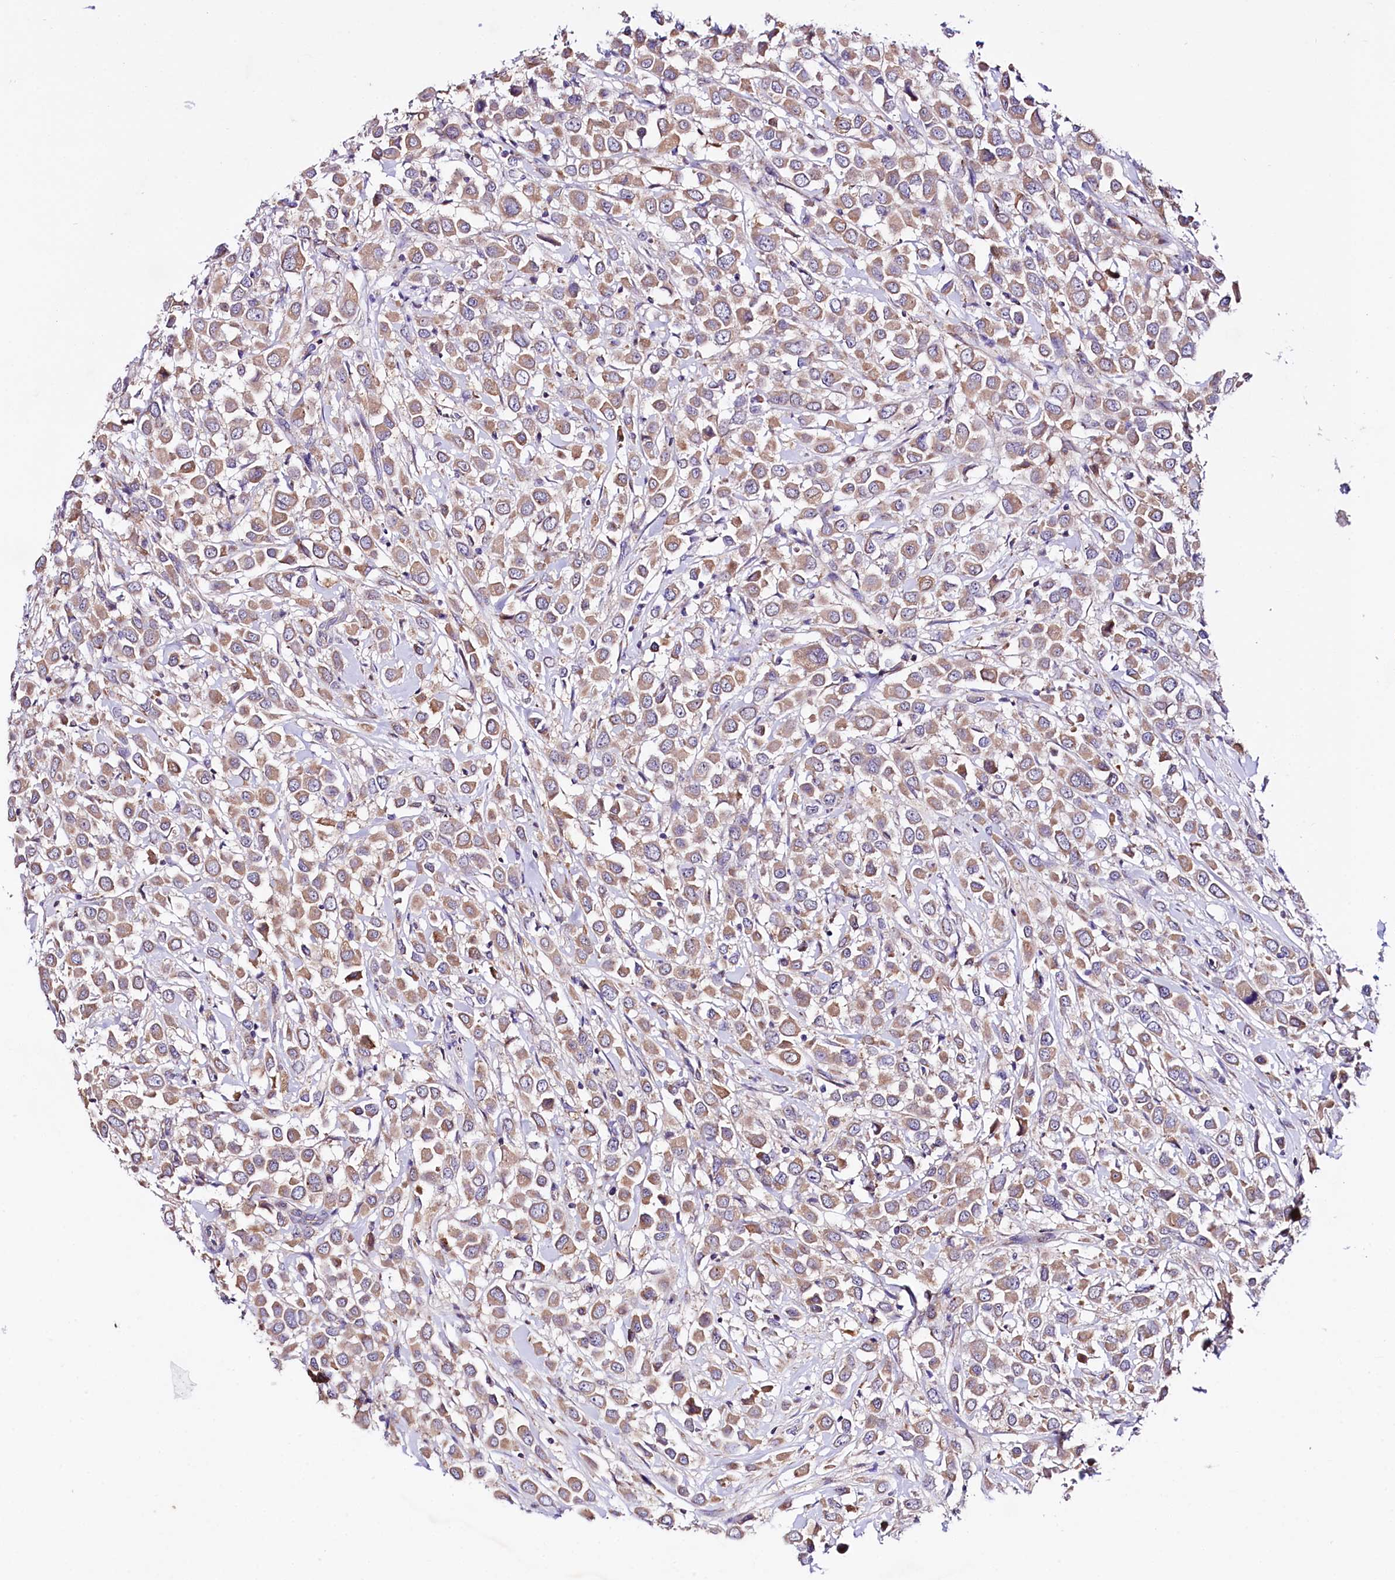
{"staining": {"intensity": "moderate", "quantity": ">75%", "location": "cytoplasmic/membranous"}, "tissue": "breast cancer", "cell_type": "Tumor cells", "image_type": "cancer", "snomed": [{"axis": "morphology", "description": "Duct carcinoma"}, {"axis": "topography", "description": "Breast"}], "caption": "Brown immunohistochemical staining in human breast invasive ductal carcinoma demonstrates moderate cytoplasmic/membranous positivity in about >75% of tumor cells. The staining was performed using DAB (3,3'-diaminobenzidine) to visualize the protein expression in brown, while the nuclei were stained in blue with hematoxylin (Magnification: 20x).", "gene": "CEP295", "patient": {"sex": "female", "age": 61}}